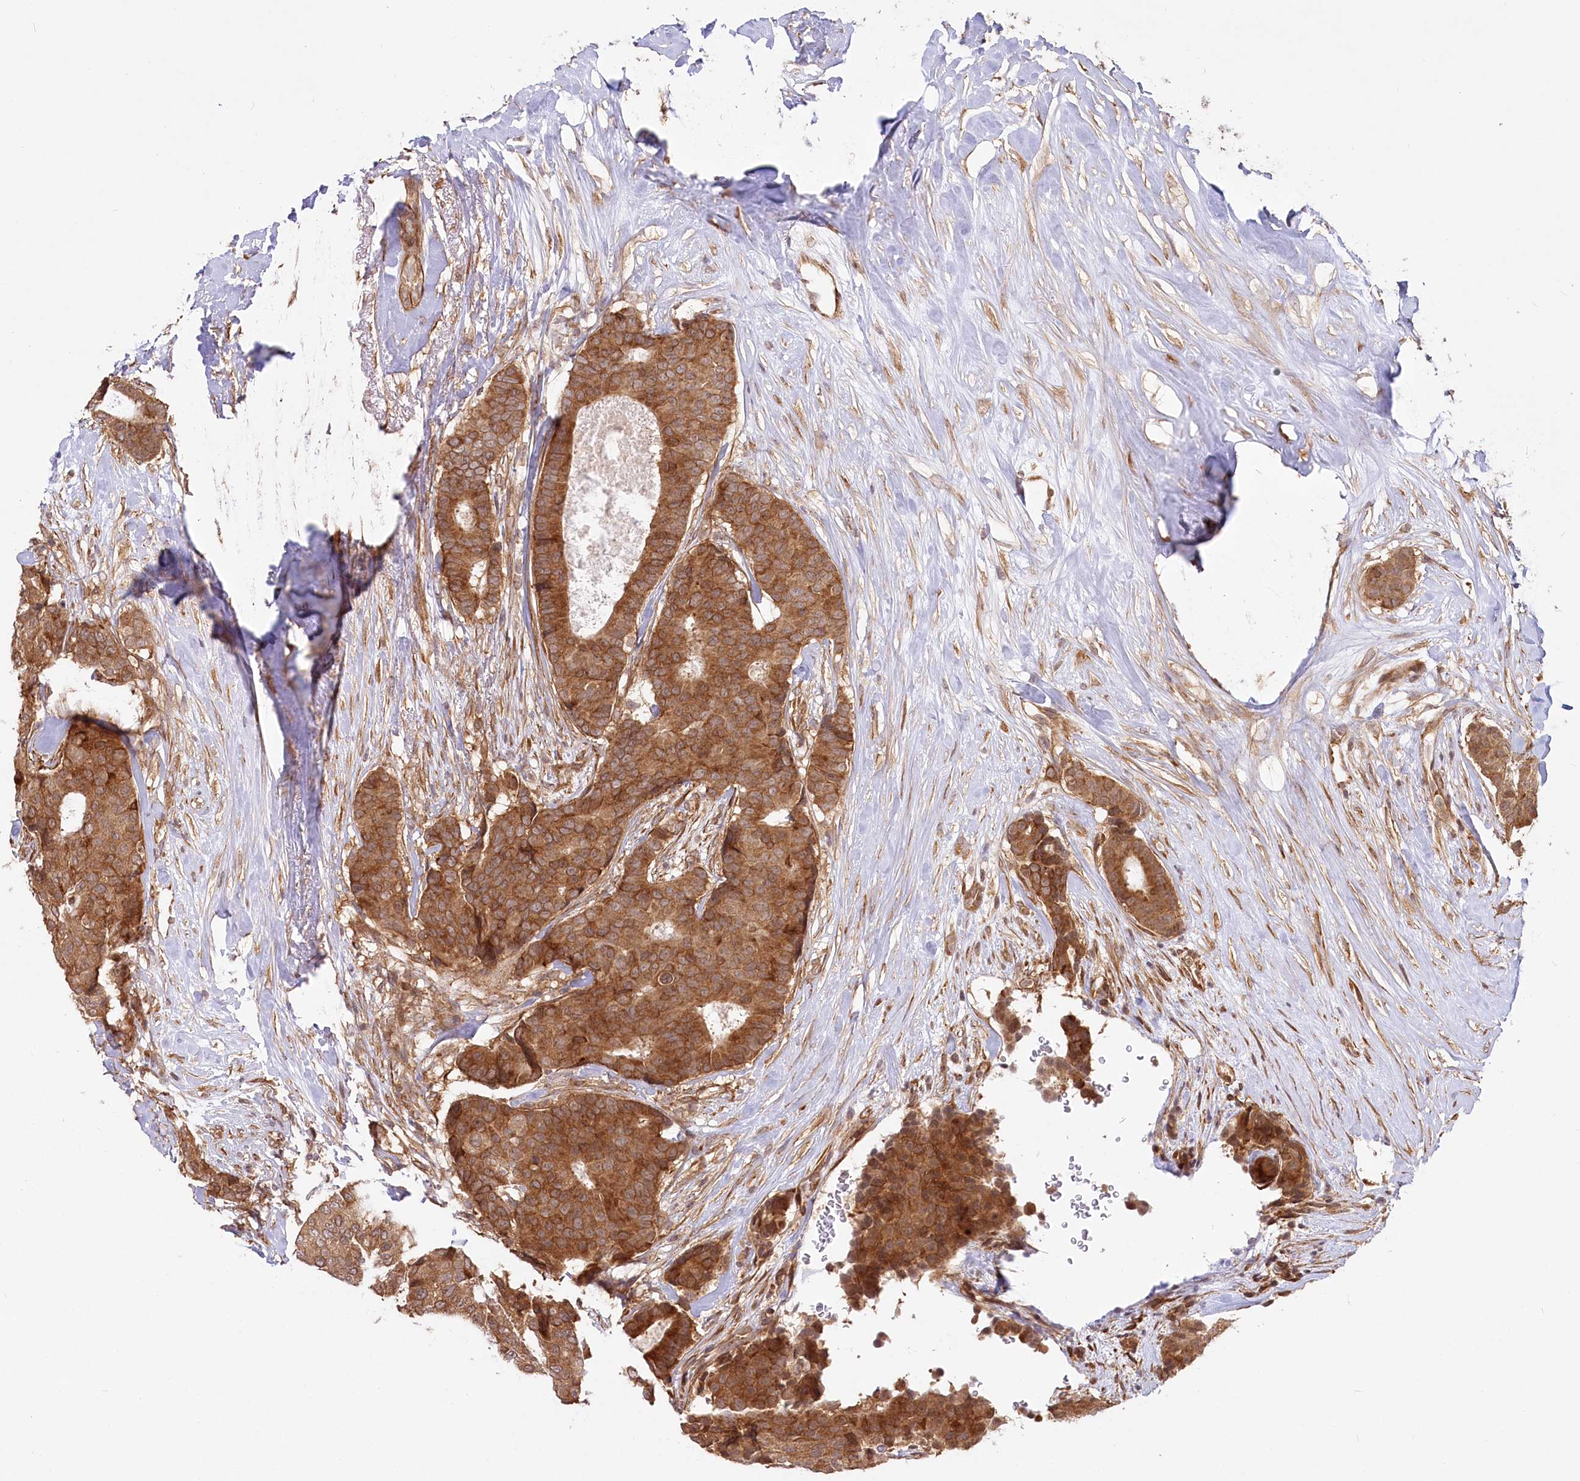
{"staining": {"intensity": "strong", "quantity": ">75%", "location": "cytoplasmic/membranous"}, "tissue": "breast cancer", "cell_type": "Tumor cells", "image_type": "cancer", "snomed": [{"axis": "morphology", "description": "Duct carcinoma"}, {"axis": "topography", "description": "Breast"}], "caption": "Intraductal carcinoma (breast) stained with DAB (3,3'-diaminobenzidine) immunohistochemistry (IHC) demonstrates high levels of strong cytoplasmic/membranous positivity in about >75% of tumor cells.", "gene": "CEP70", "patient": {"sex": "female", "age": 75}}